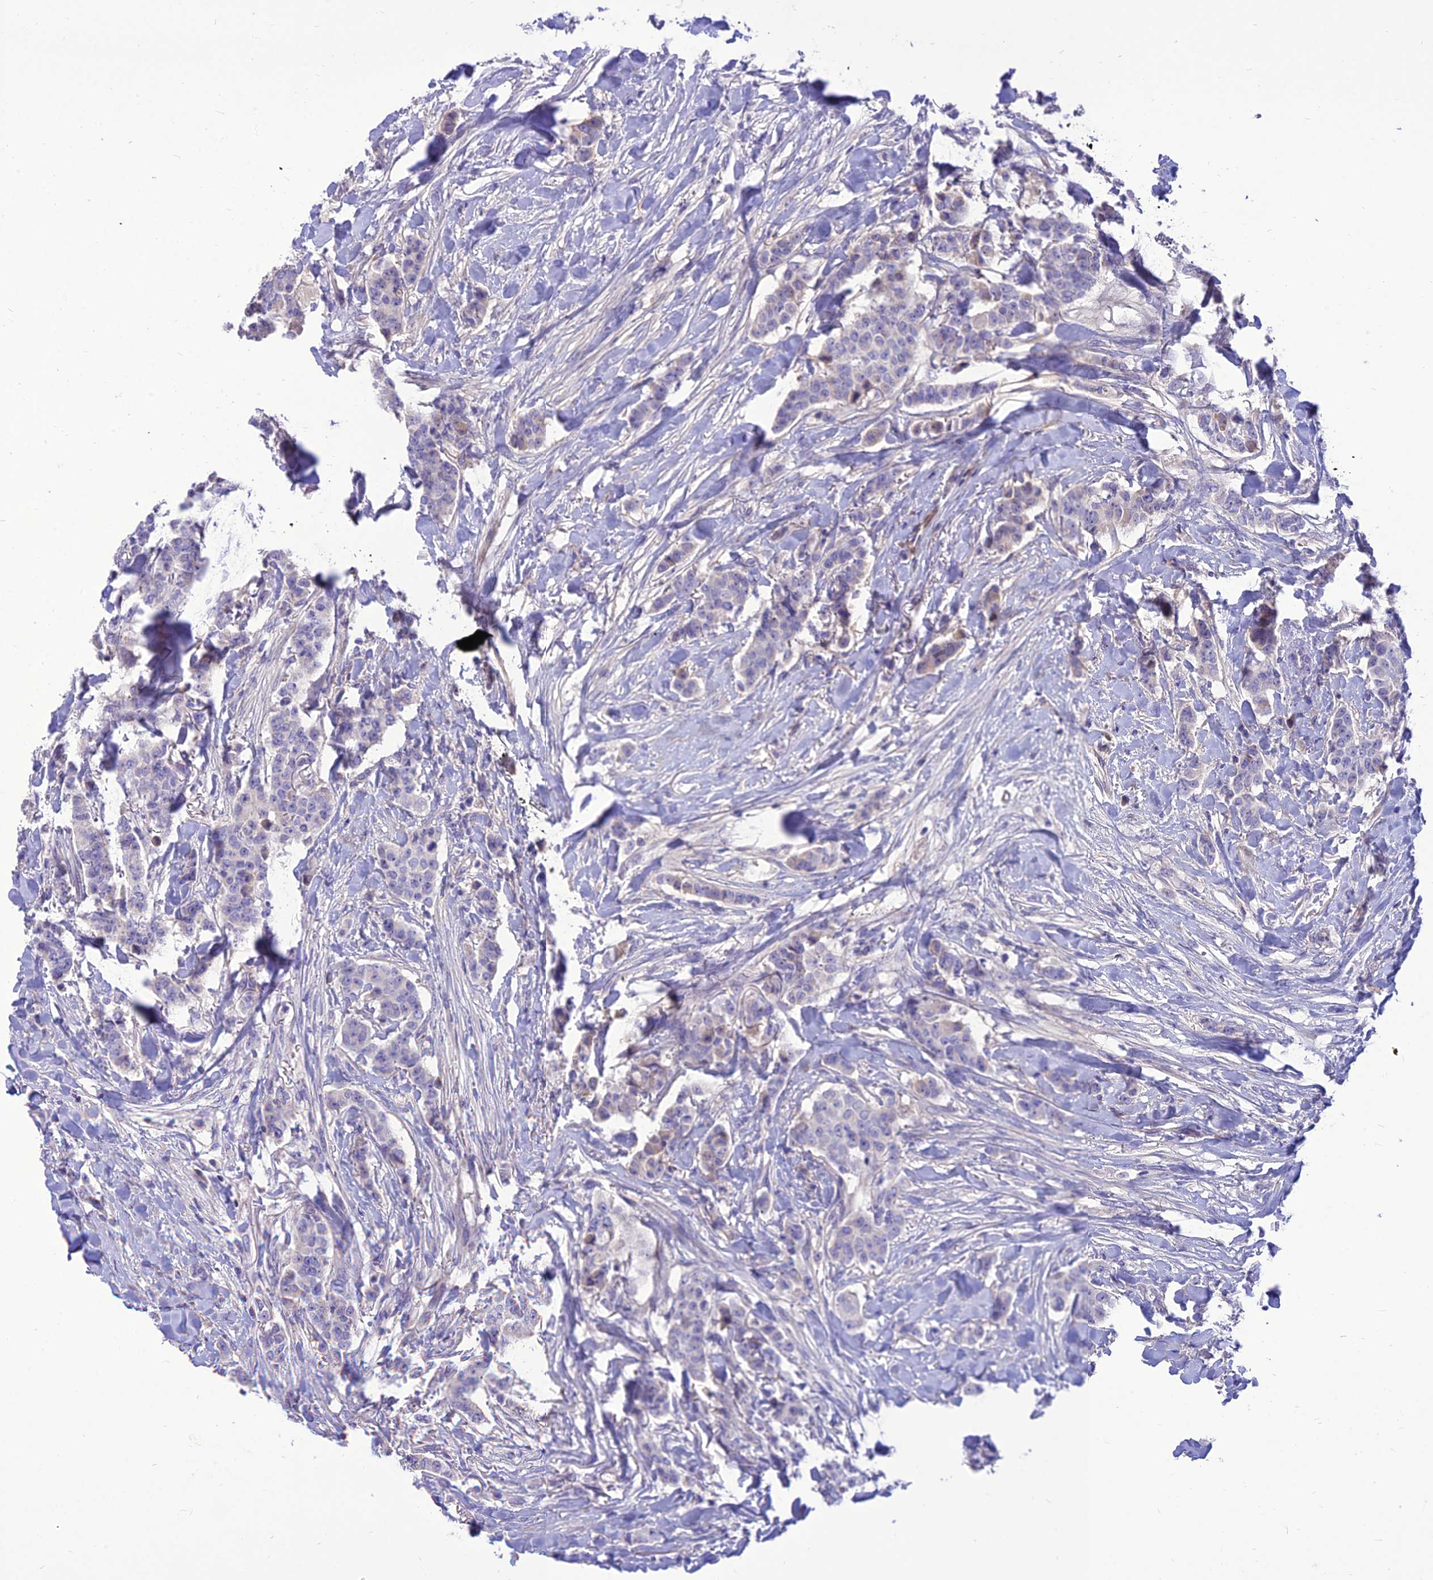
{"staining": {"intensity": "negative", "quantity": "none", "location": "none"}, "tissue": "breast cancer", "cell_type": "Tumor cells", "image_type": "cancer", "snomed": [{"axis": "morphology", "description": "Duct carcinoma"}, {"axis": "topography", "description": "Breast"}], "caption": "Tumor cells are negative for brown protein staining in breast cancer (infiltrating ductal carcinoma).", "gene": "TEKT3", "patient": {"sex": "female", "age": 40}}